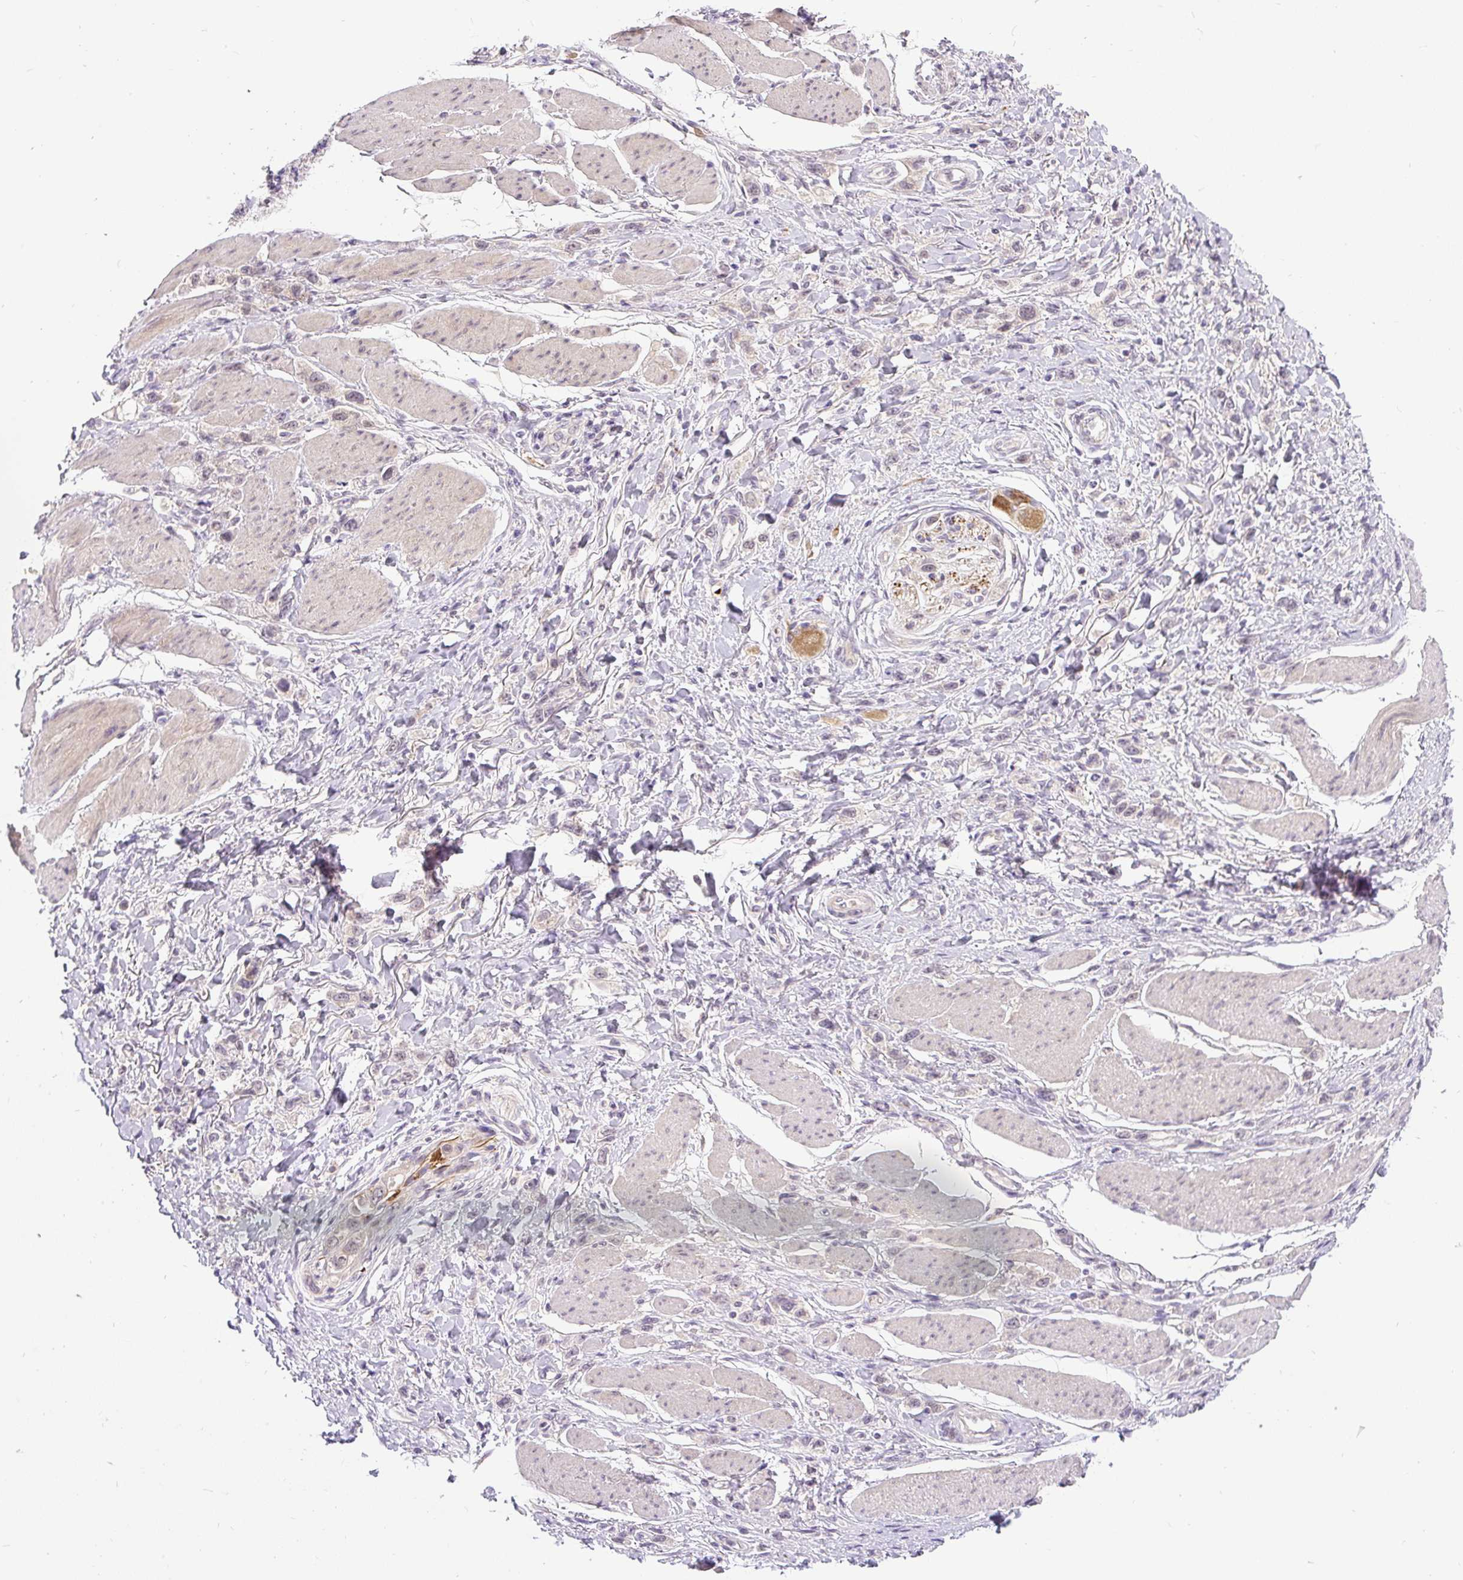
{"staining": {"intensity": "negative", "quantity": "none", "location": "none"}, "tissue": "stomach cancer", "cell_type": "Tumor cells", "image_type": "cancer", "snomed": [{"axis": "morphology", "description": "Adenocarcinoma, NOS"}, {"axis": "topography", "description": "Stomach"}], "caption": "Adenocarcinoma (stomach) was stained to show a protein in brown. There is no significant staining in tumor cells.", "gene": "FAM117B", "patient": {"sex": "female", "age": 65}}